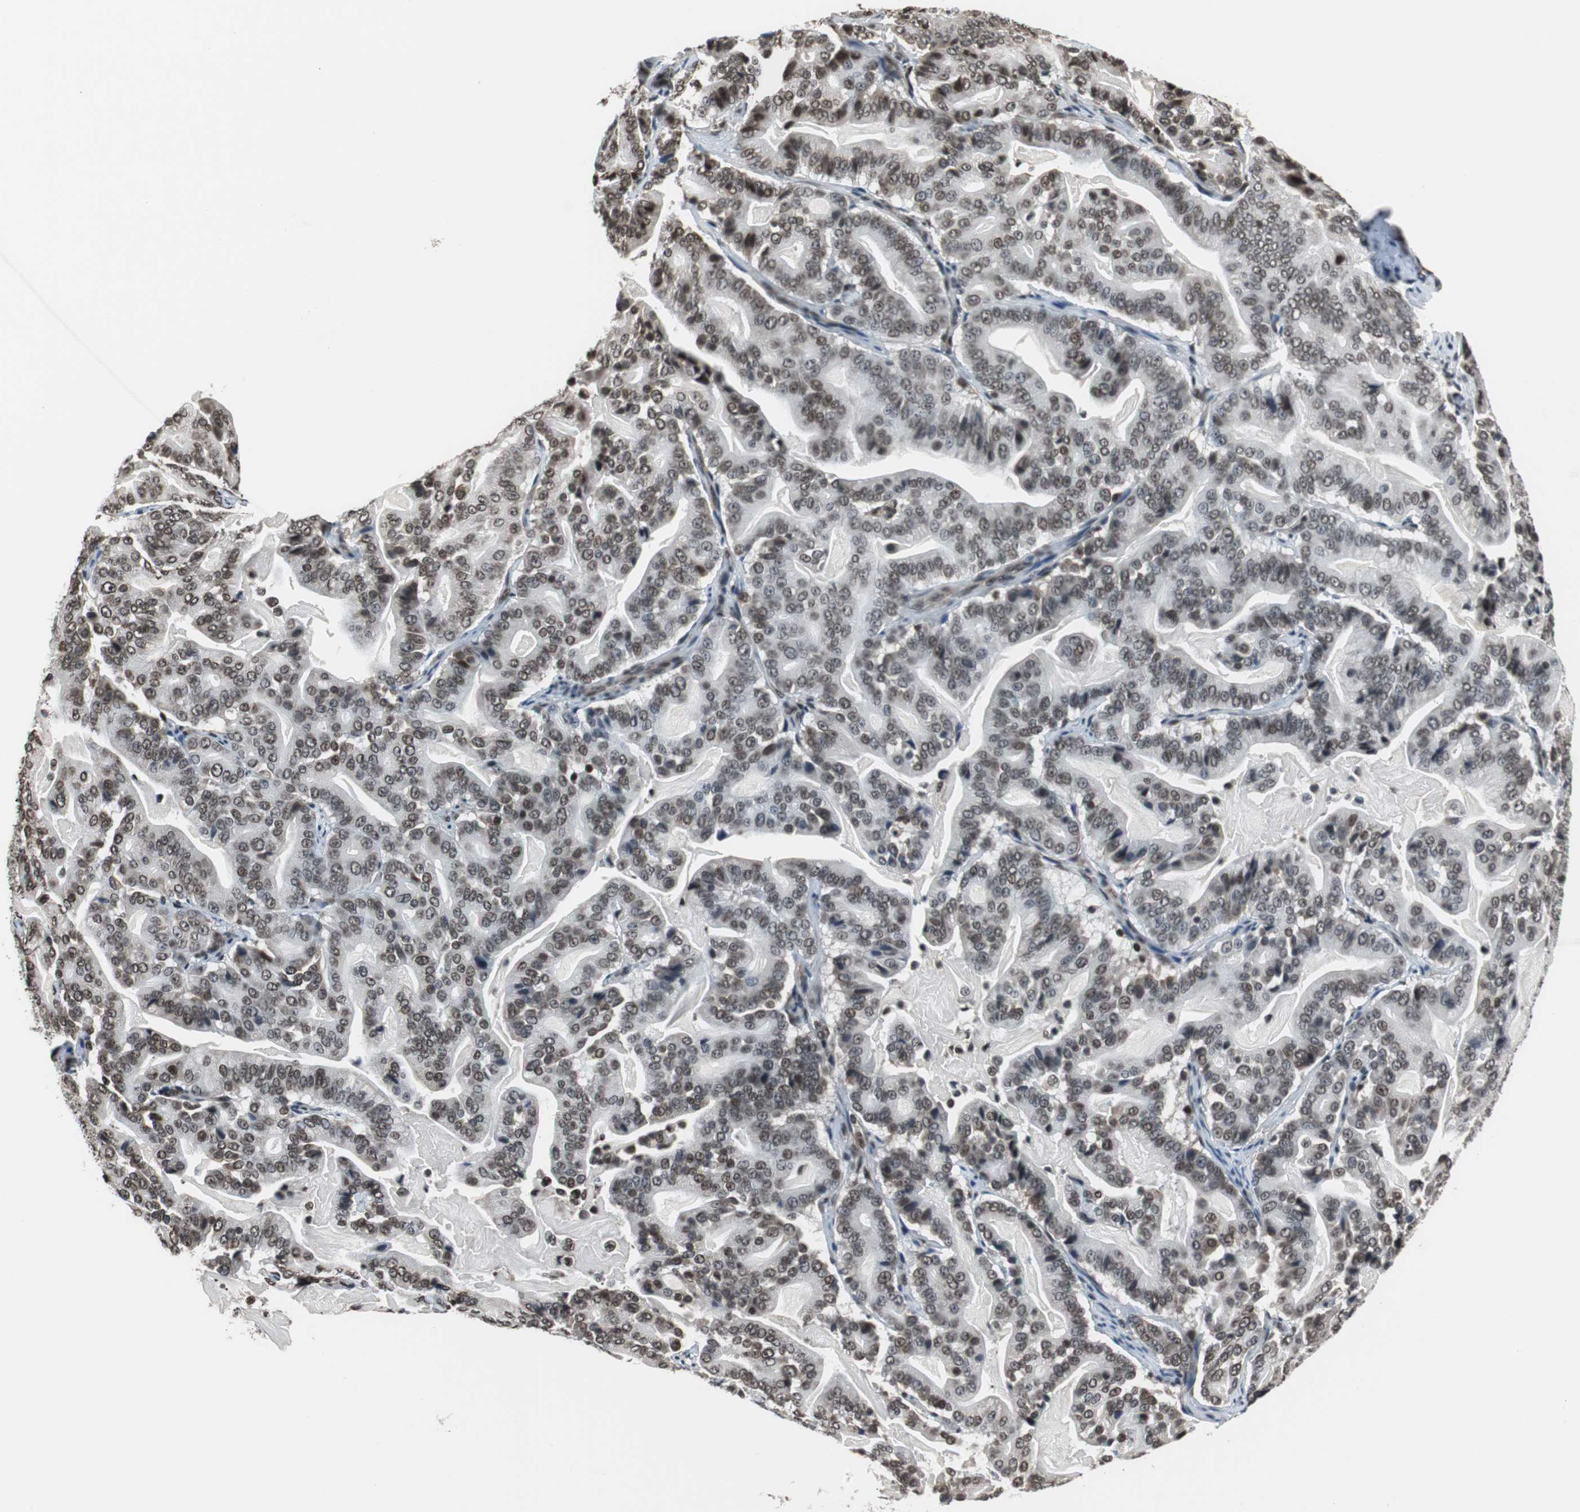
{"staining": {"intensity": "moderate", "quantity": ">75%", "location": "nuclear"}, "tissue": "pancreatic cancer", "cell_type": "Tumor cells", "image_type": "cancer", "snomed": [{"axis": "morphology", "description": "Adenocarcinoma, NOS"}, {"axis": "topography", "description": "Pancreas"}], "caption": "A photomicrograph of adenocarcinoma (pancreatic) stained for a protein reveals moderate nuclear brown staining in tumor cells. The staining is performed using DAB (3,3'-diaminobenzidine) brown chromogen to label protein expression. The nuclei are counter-stained blue using hematoxylin.", "gene": "REST", "patient": {"sex": "male", "age": 63}}